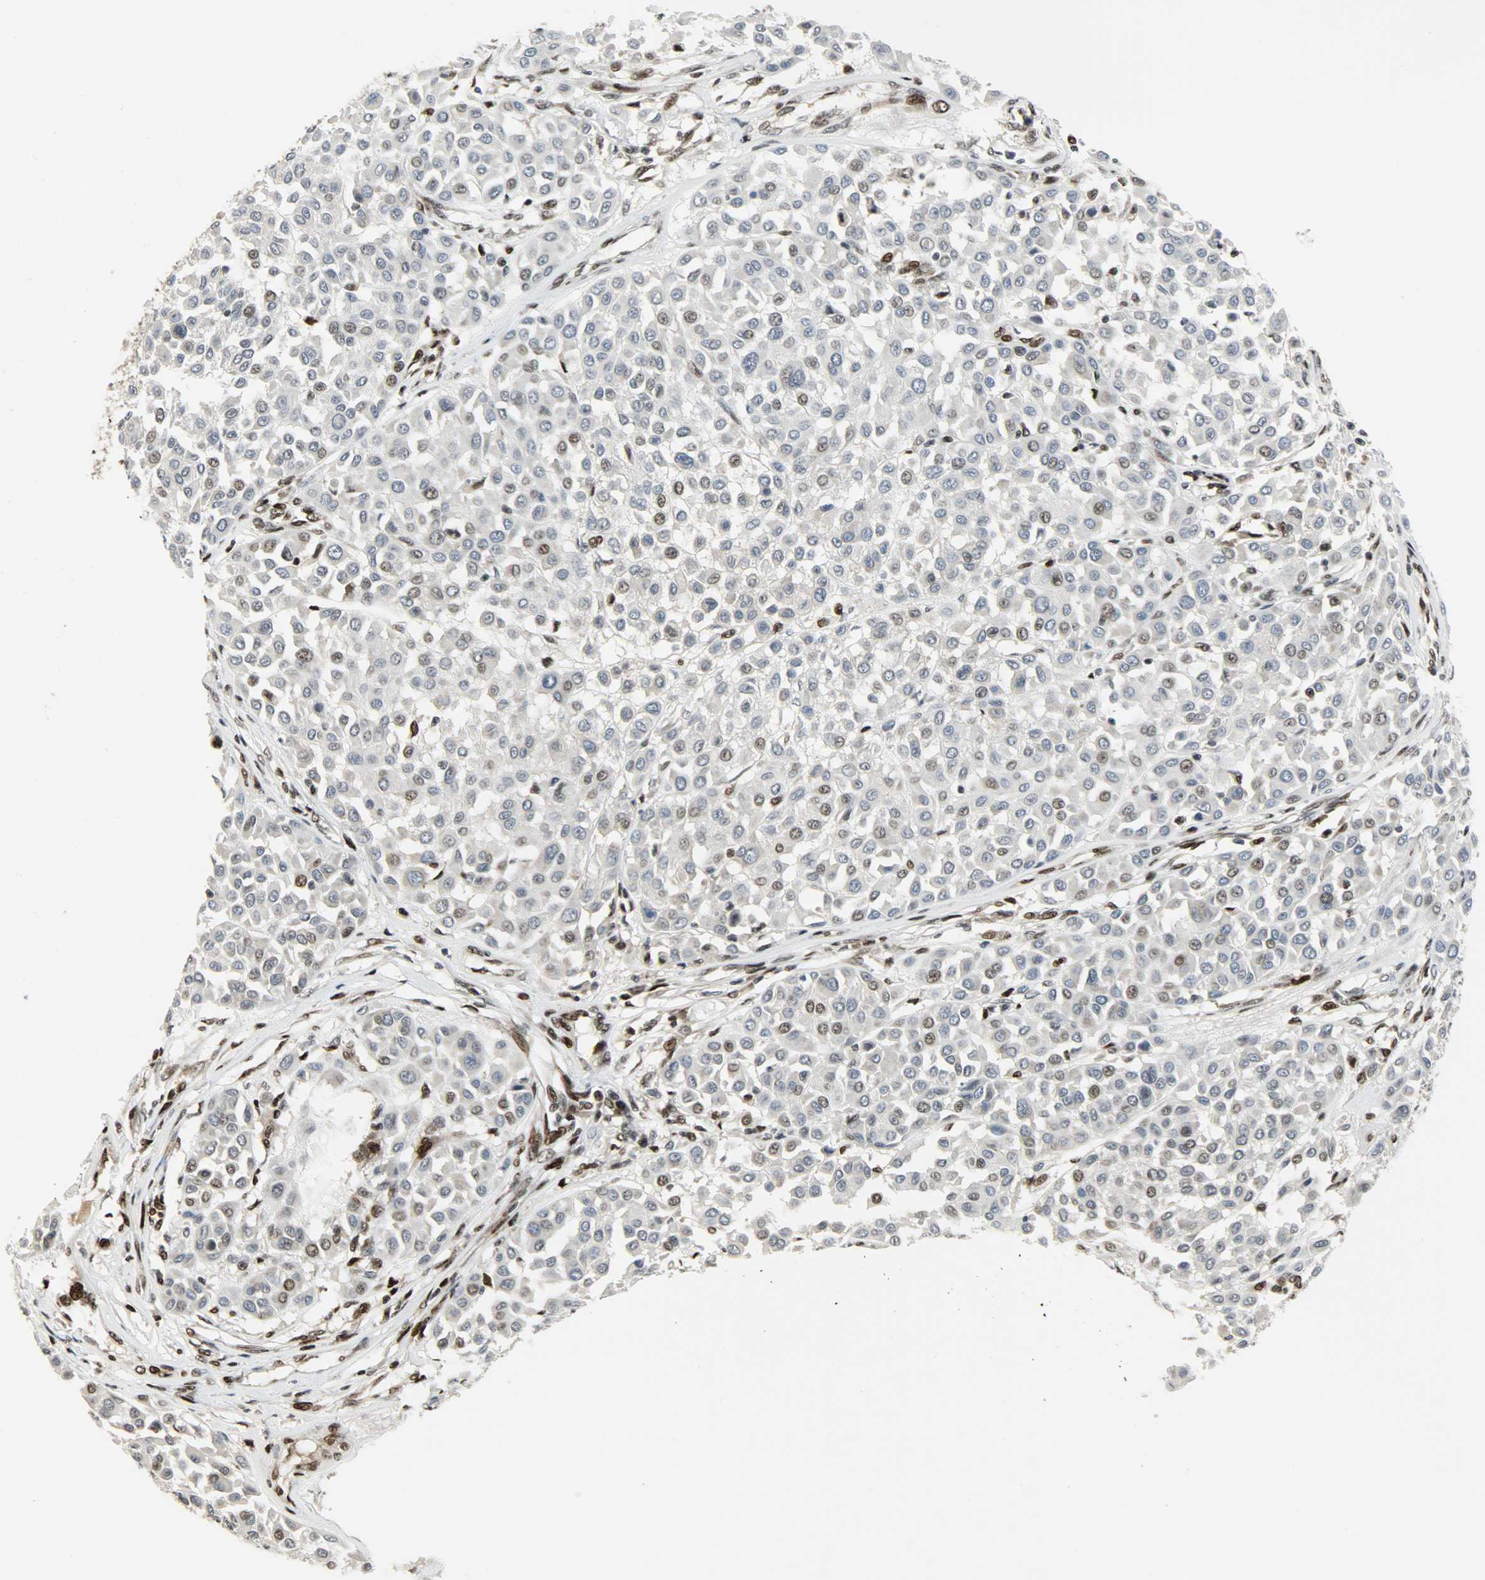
{"staining": {"intensity": "moderate", "quantity": "<25%", "location": "nuclear"}, "tissue": "melanoma", "cell_type": "Tumor cells", "image_type": "cancer", "snomed": [{"axis": "morphology", "description": "Malignant melanoma, Metastatic site"}, {"axis": "topography", "description": "Soft tissue"}], "caption": "Melanoma stained with a protein marker demonstrates moderate staining in tumor cells.", "gene": "SNAI1", "patient": {"sex": "male", "age": 41}}